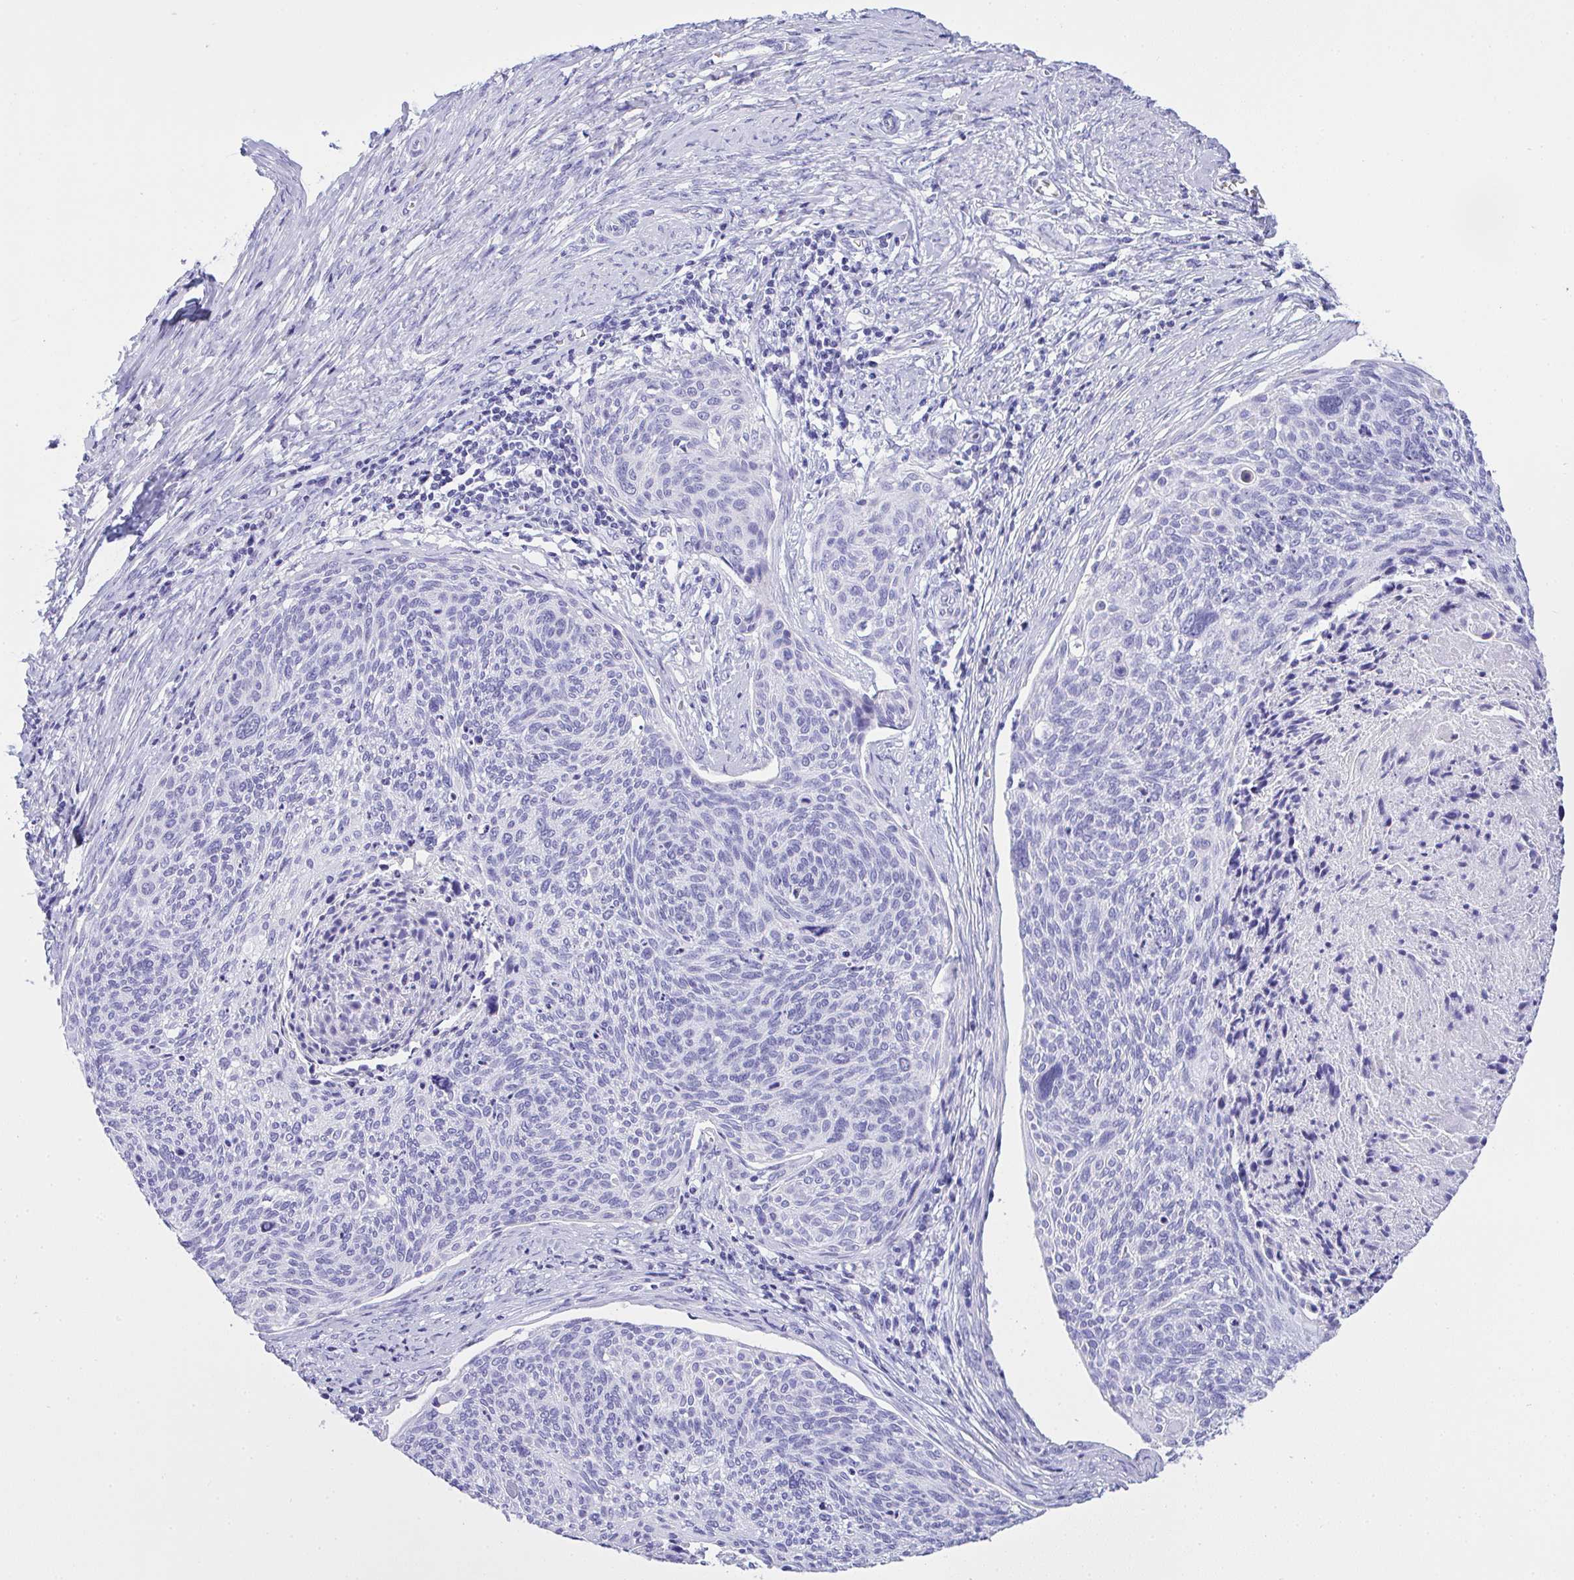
{"staining": {"intensity": "negative", "quantity": "none", "location": "none"}, "tissue": "cervical cancer", "cell_type": "Tumor cells", "image_type": "cancer", "snomed": [{"axis": "morphology", "description": "Squamous cell carcinoma, NOS"}, {"axis": "topography", "description": "Cervix"}], "caption": "Micrograph shows no protein expression in tumor cells of cervical cancer tissue. (IHC, brightfield microscopy, high magnification).", "gene": "AKR1D1", "patient": {"sex": "female", "age": 49}}